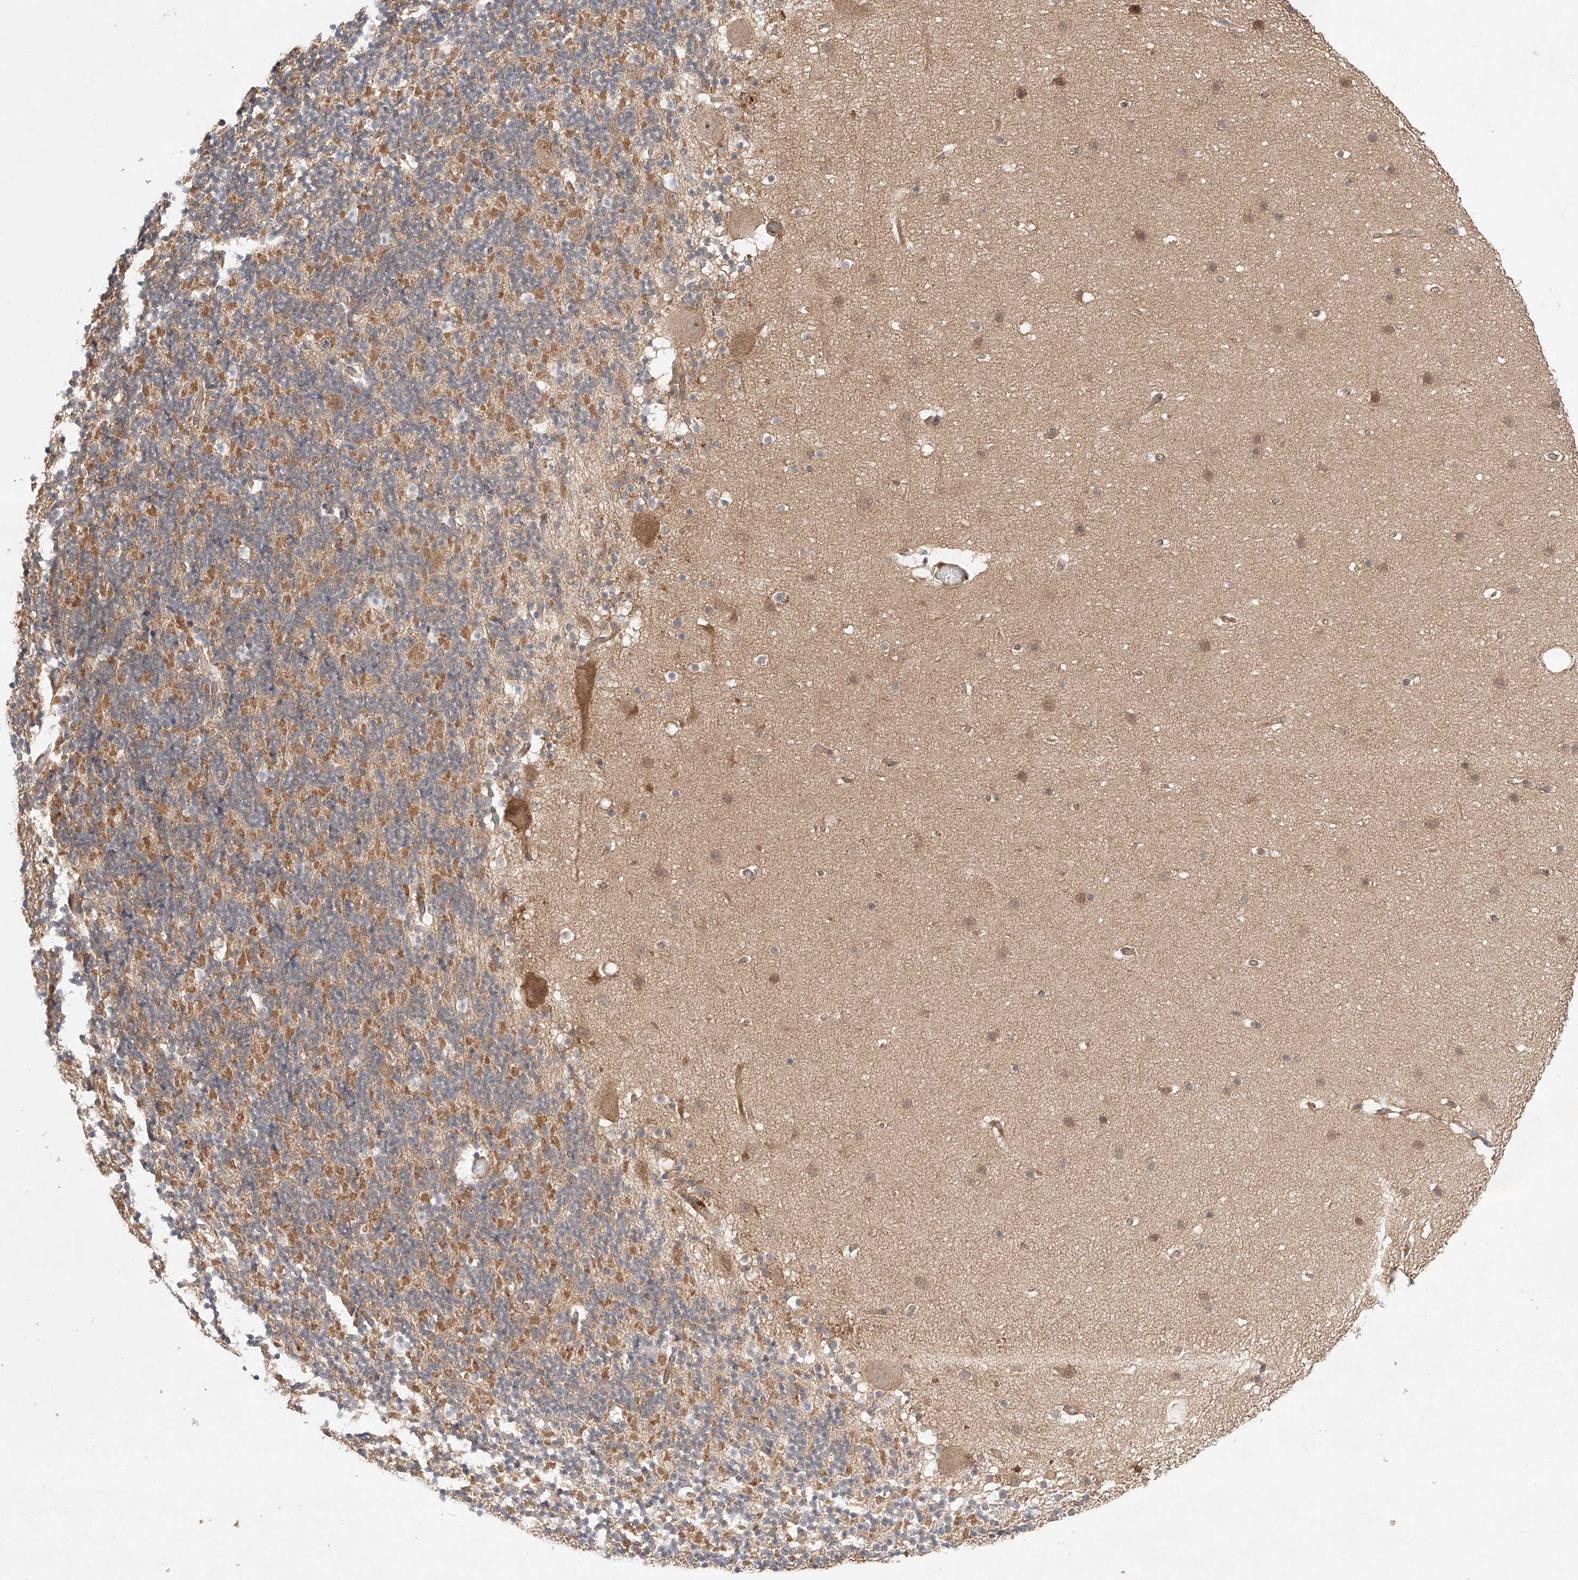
{"staining": {"intensity": "negative", "quantity": "none", "location": "none"}, "tissue": "cerebellum", "cell_type": "Cells in granular layer", "image_type": "normal", "snomed": [{"axis": "morphology", "description": "Normal tissue, NOS"}, {"axis": "topography", "description": "Cerebellum"}], "caption": "This image is of benign cerebellum stained with immunohistochemistry to label a protein in brown with the nuclei are counter-stained blue. There is no expression in cells in granular layer.", "gene": "TSR2", "patient": {"sex": "male", "age": 57}}